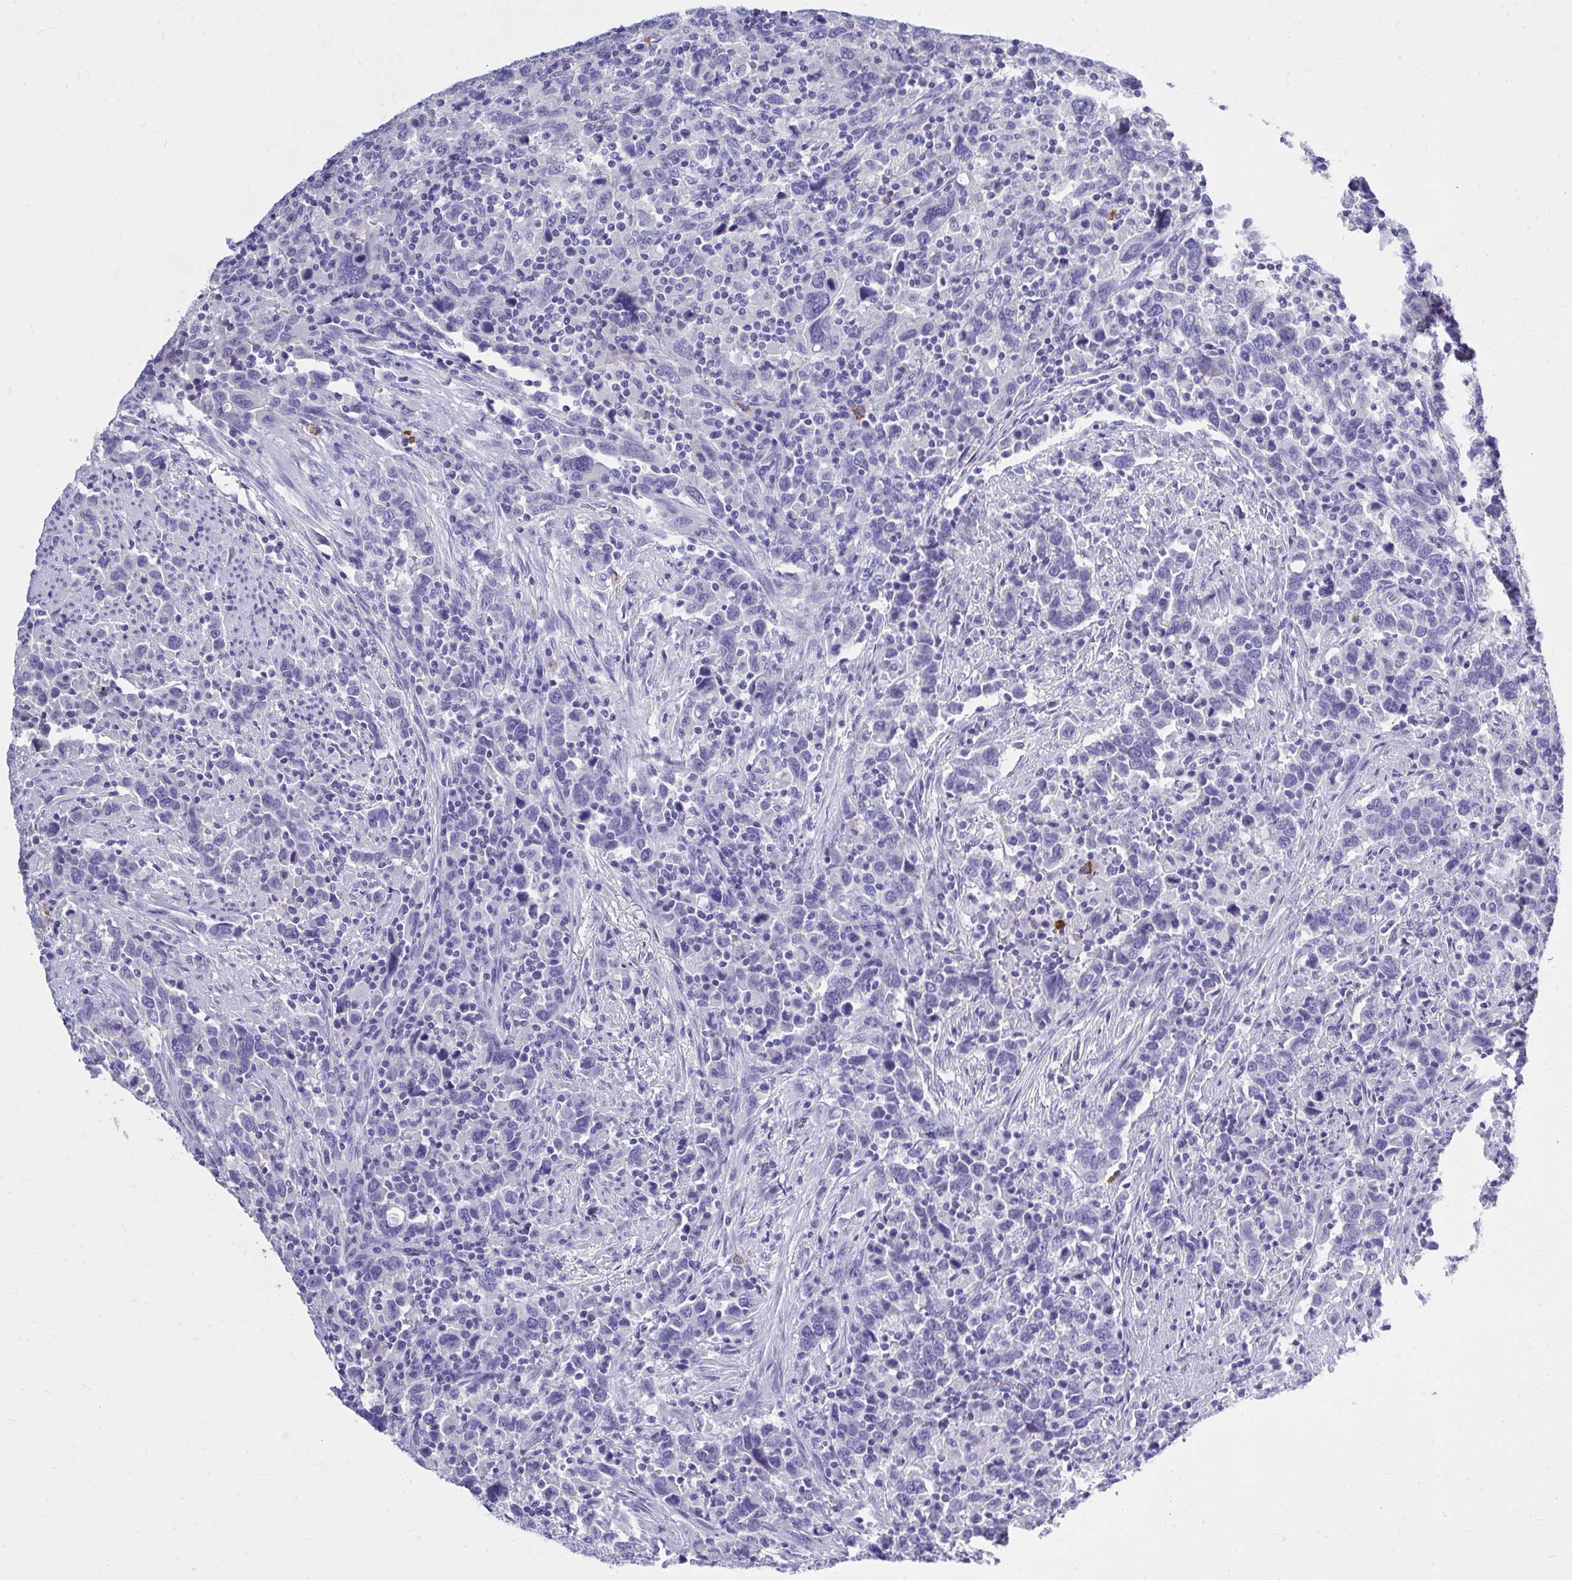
{"staining": {"intensity": "negative", "quantity": "none", "location": "none"}, "tissue": "urothelial cancer", "cell_type": "Tumor cells", "image_type": "cancer", "snomed": [{"axis": "morphology", "description": "Urothelial carcinoma, High grade"}, {"axis": "topography", "description": "Urinary bladder"}], "caption": "Human urothelial cancer stained for a protein using immunohistochemistry displays no positivity in tumor cells.", "gene": "PSD", "patient": {"sex": "male", "age": 61}}